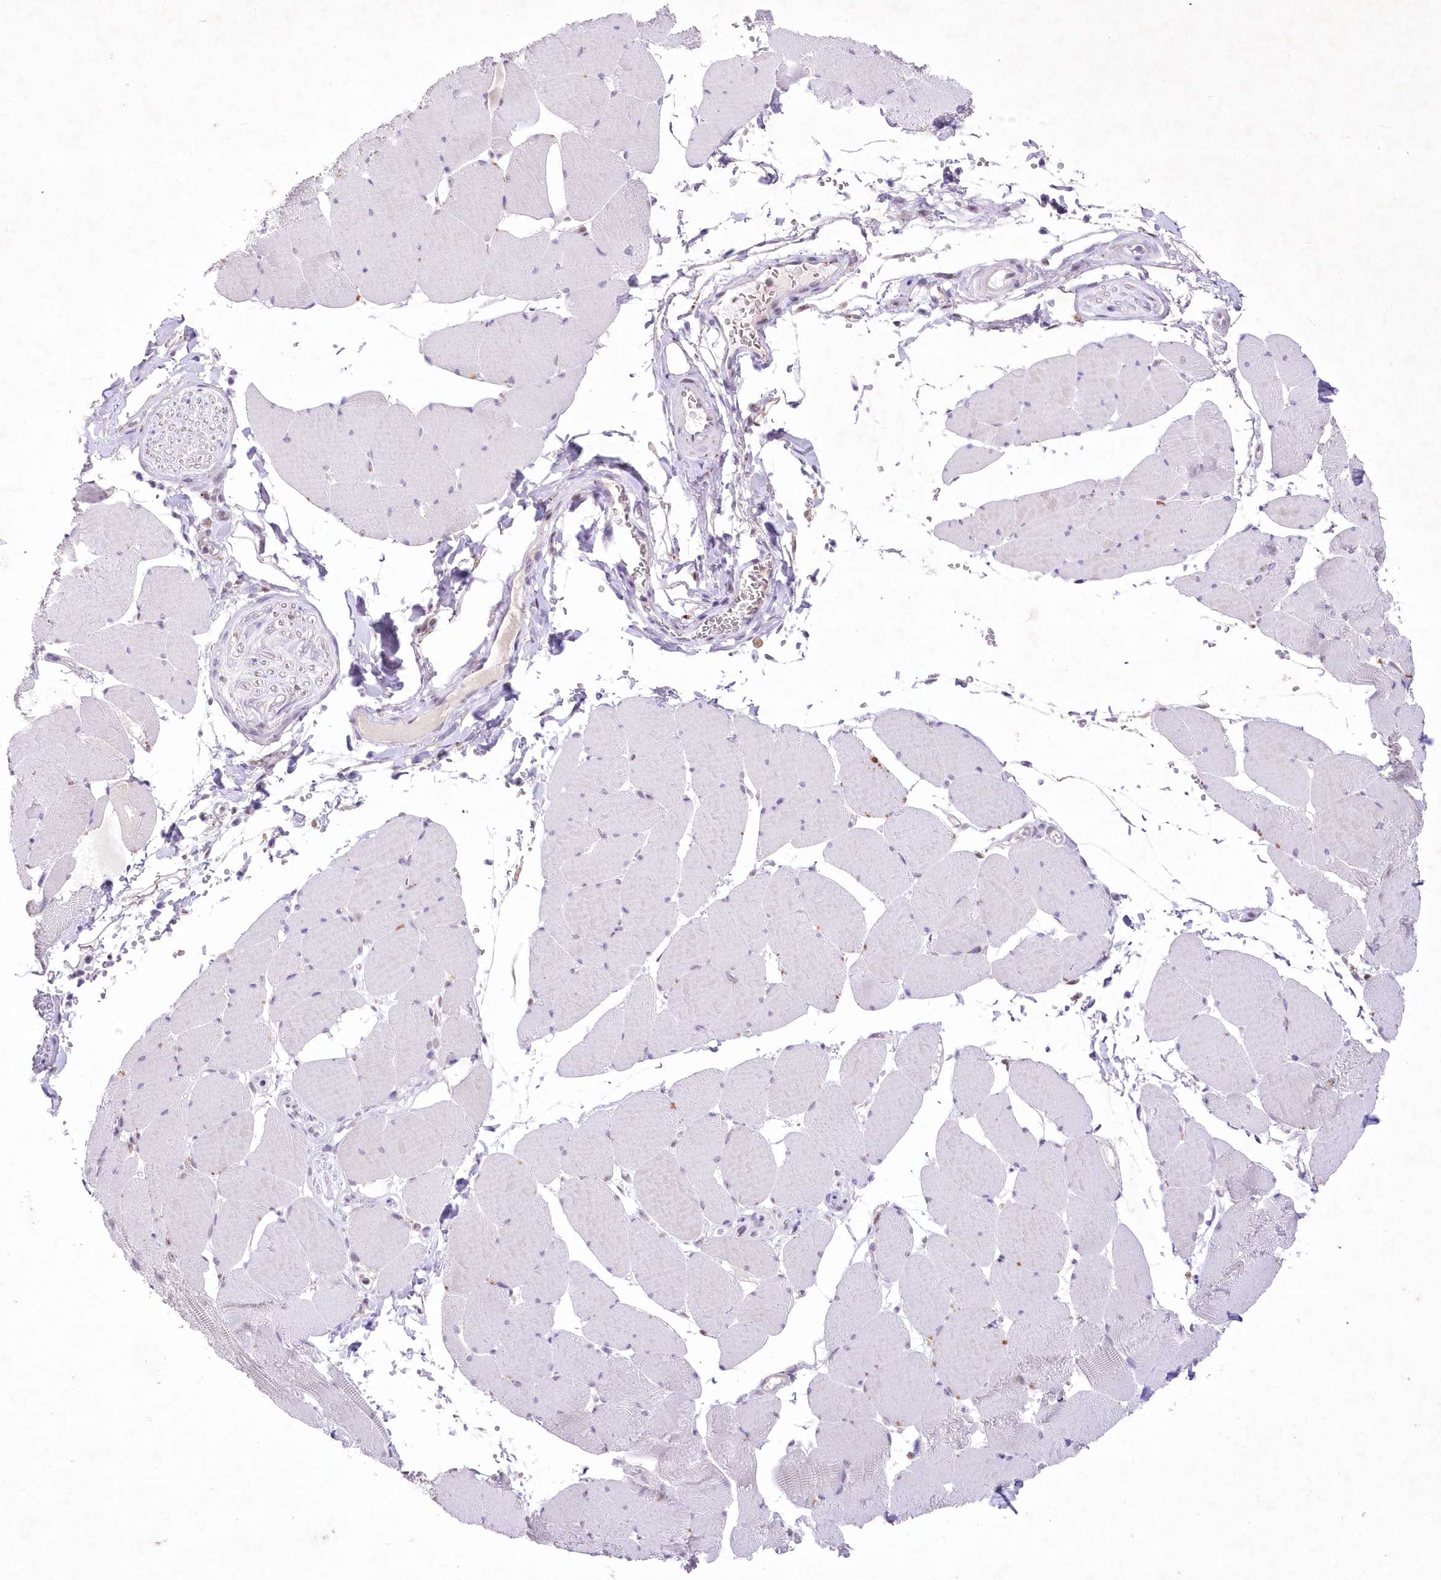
{"staining": {"intensity": "negative", "quantity": "none", "location": "none"}, "tissue": "skeletal muscle", "cell_type": "Myocytes", "image_type": "normal", "snomed": [{"axis": "morphology", "description": "Normal tissue, NOS"}, {"axis": "topography", "description": "Skeletal muscle"}, {"axis": "topography", "description": "Head-Neck"}], "caption": "The histopathology image exhibits no significant expression in myocytes of skeletal muscle.", "gene": "ENSG00000275740", "patient": {"sex": "male", "age": 66}}